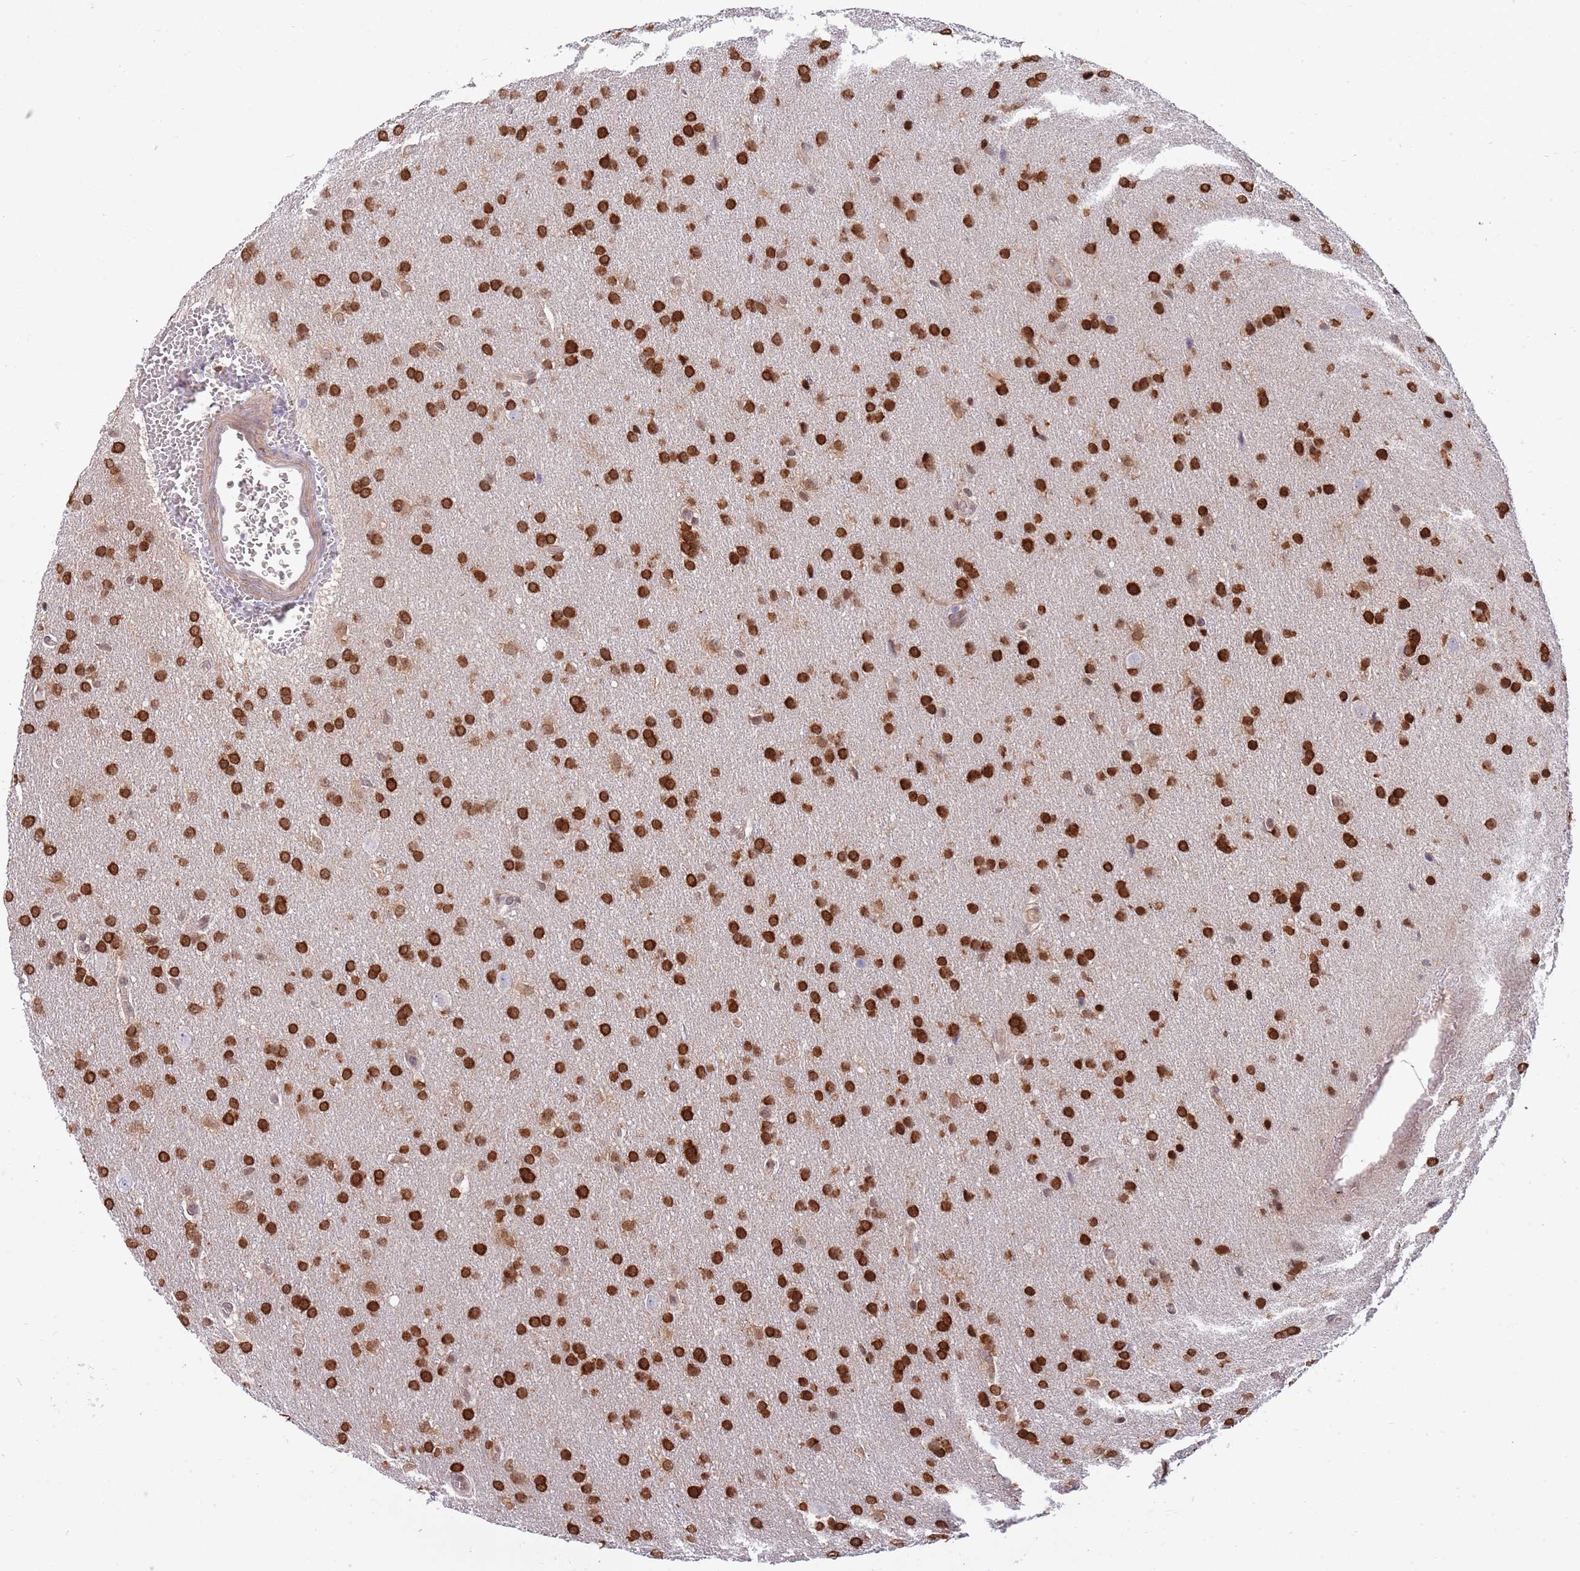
{"staining": {"intensity": "strong", "quantity": ">75%", "location": "nuclear"}, "tissue": "glioma", "cell_type": "Tumor cells", "image_type": "cancer", "snomed": [{"axis": "morphology", "description": "Glioma, malignant, Low grade"}, {"axis": "topography", "description": "Brain"}], "caption": "A histopathology image showing strong nuclear expression in approximately >75% of tumor cells in glioma, as visualized by brown immunohistochemical staining.", "gene": "NLRP6", "patient": {"sex": "female", "age": 32}}